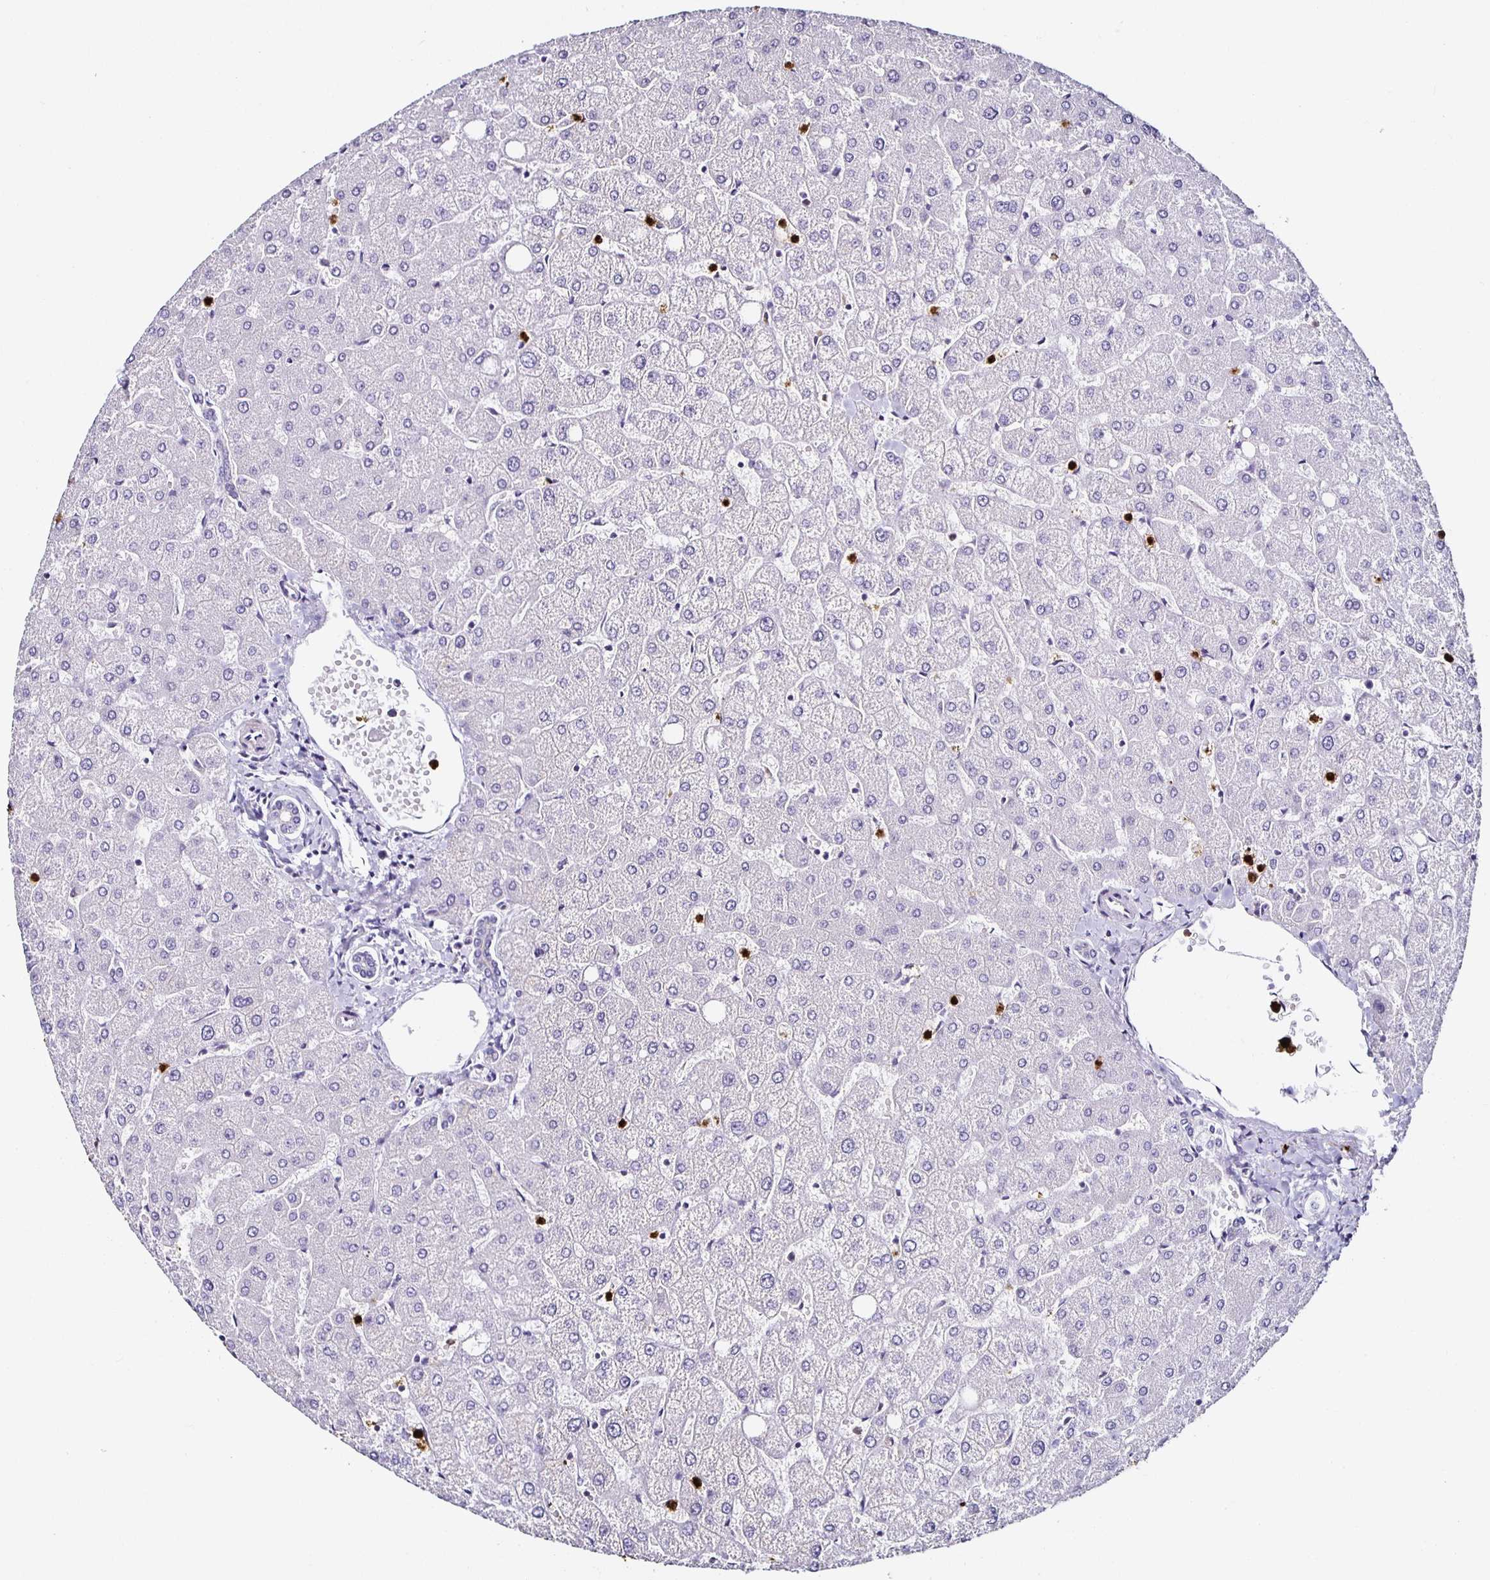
{"staining": {"intensity": "negative", "quantity": "none", "location": "none"}, "tissue": "liver", "cell_type": "Cholangiocytes", "image_type": "normal", "snomed": [{"axis": "morphology", "description": "Normal tissue, NOS"}, {"axis": "topography", "description": "Liver"}], "caption": "Cholangiocytes are negative for protein expression in benign human liver. Brightfield microscopy of IHC stained with DAB (3,3'-diaminobenzidine) (brown) and hematoxylin (blue), captured at high magnification.", "gene": "TLR4", "patient": {"sex": "female", "age": 54}}